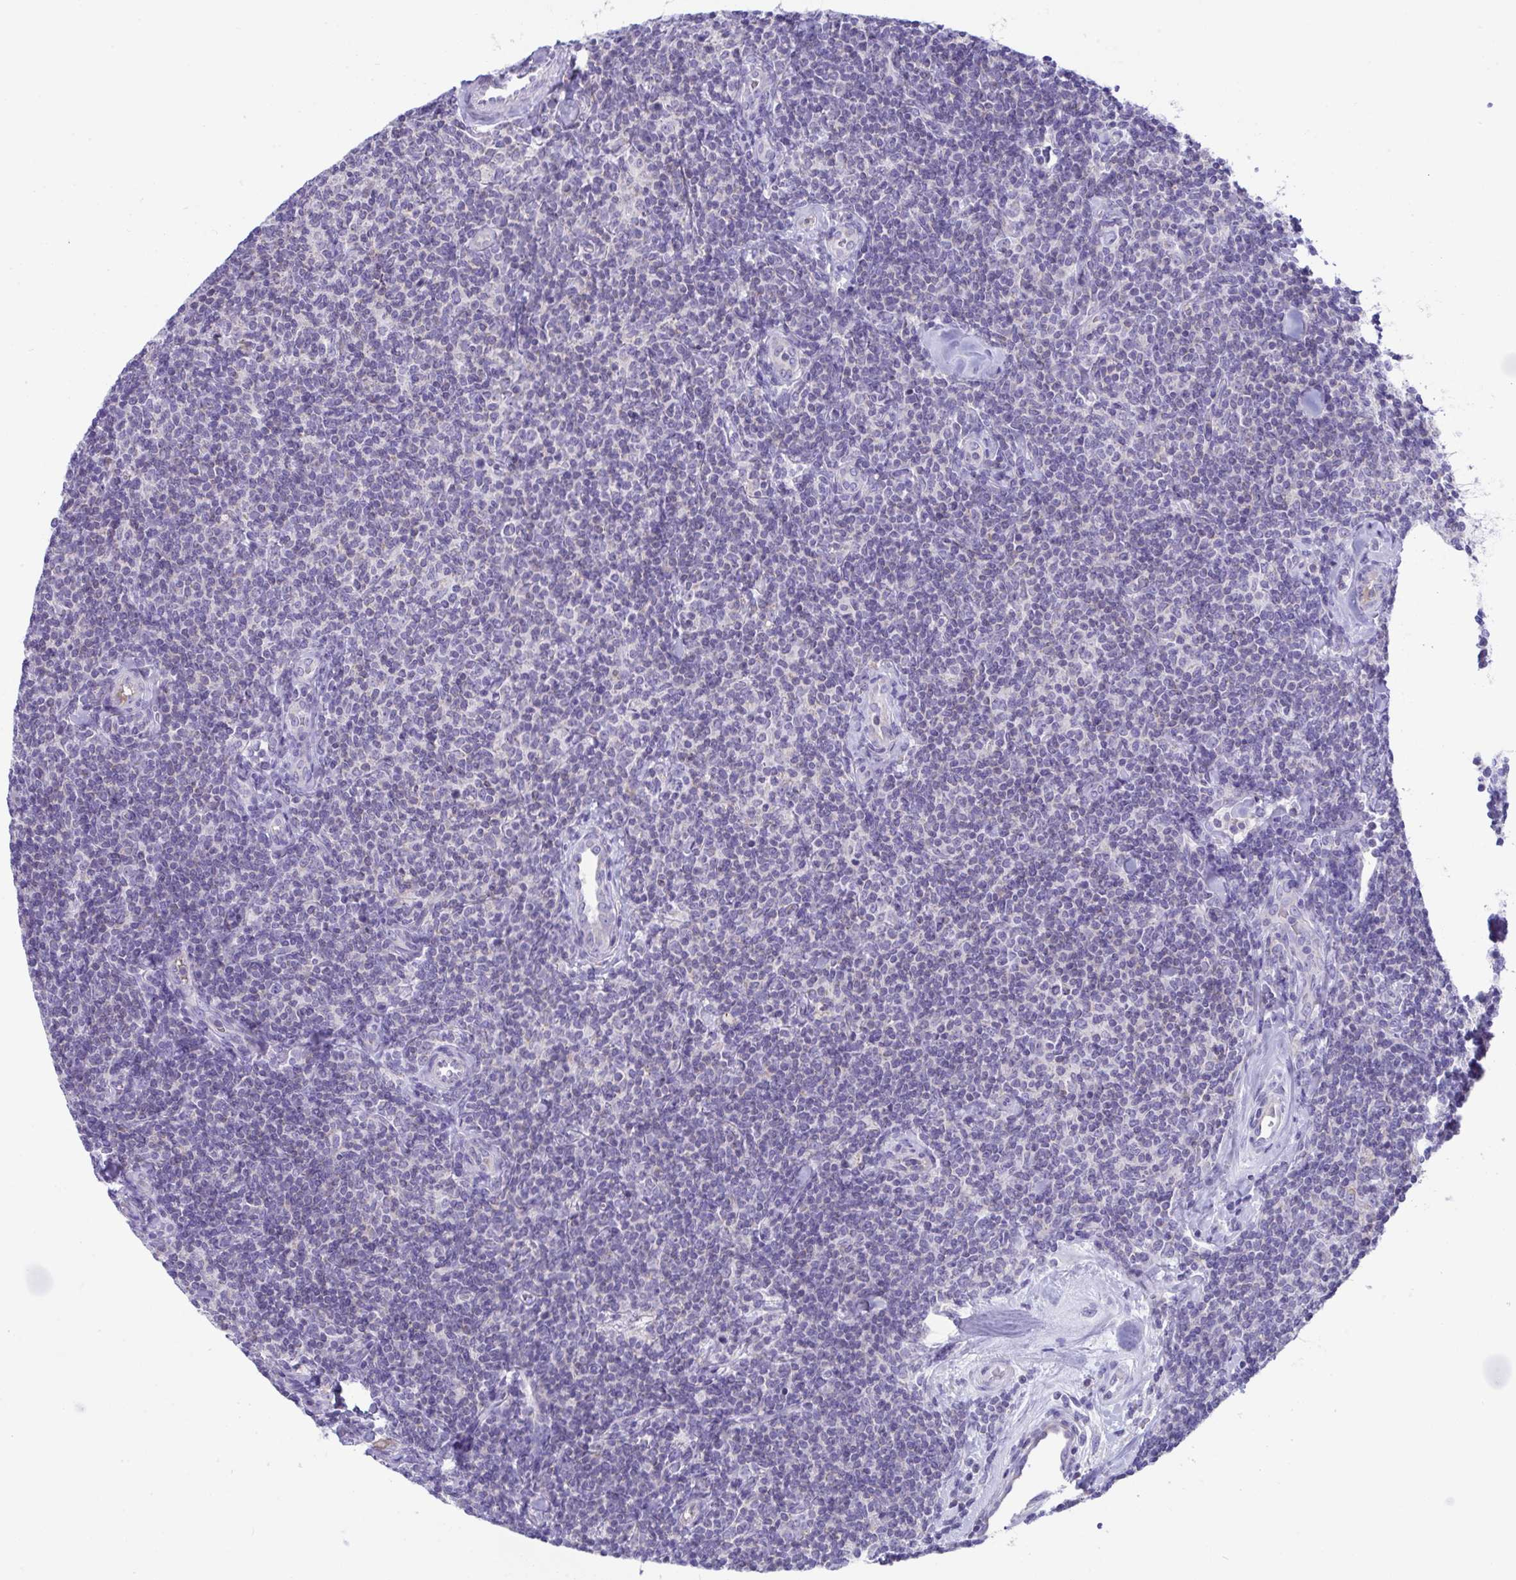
{"staining": {"intensity": "negative", "quantity": "none", "location": "none"}, "tissue": "lymphoma", "cell_type": "Tumor cells", "image_type": "cancer", "snomed": [{"axis": "morphology", "description": "Malignant lymphoma, non-Hodgkin's type, Low grade"}, {"axis": "topography", "description": "Lymph node"}], "caption": "Tumor cells show no significant staining in low-grade malignant lymphoma, non-Hodgkin's type.", "gene": "PLA2G12B", "patient": {"sex": "female", "age": 56}}